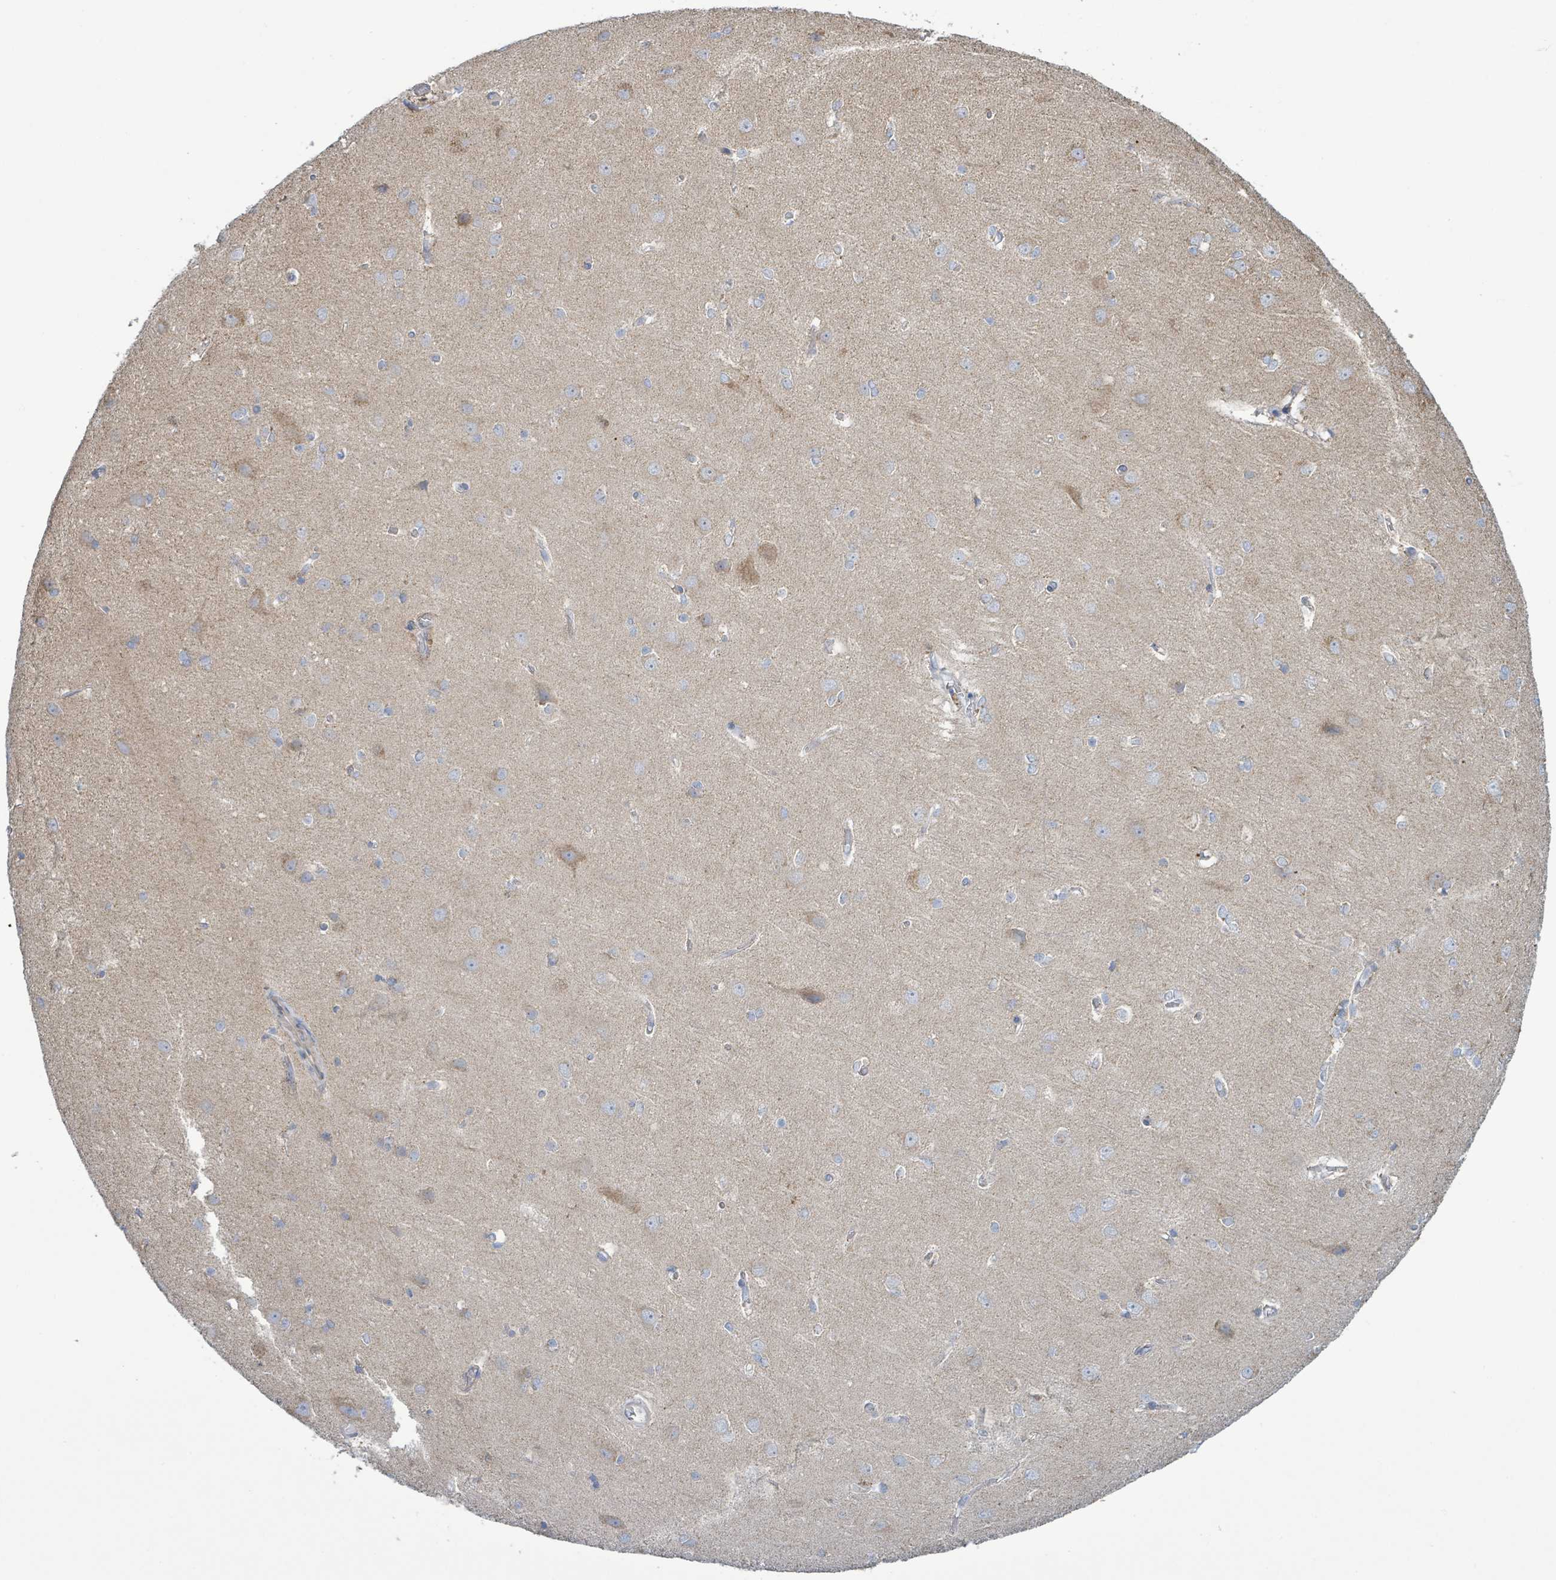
{"staining": {"intensity": "weak", "quantity": "25%-75%", "location": "cytoplasmic/membranous"}, "tissue": "cerebral cortex", "cell_type": "Endothelial cells", "image_type": "normal", "snomed": [{"axis": "morphology", "description": "Normal tissue, NOS"}, {"axis": "topography", "description": "Cerebral cortex"}], "caption": "Cerebral cortex stained with IHC demonstrates weak cytoplasmic/membranous expression in approximately 25%-75% of endothelial cells.", "gene": "ALG12", "patient": {"sex": "male", "age": 37}}